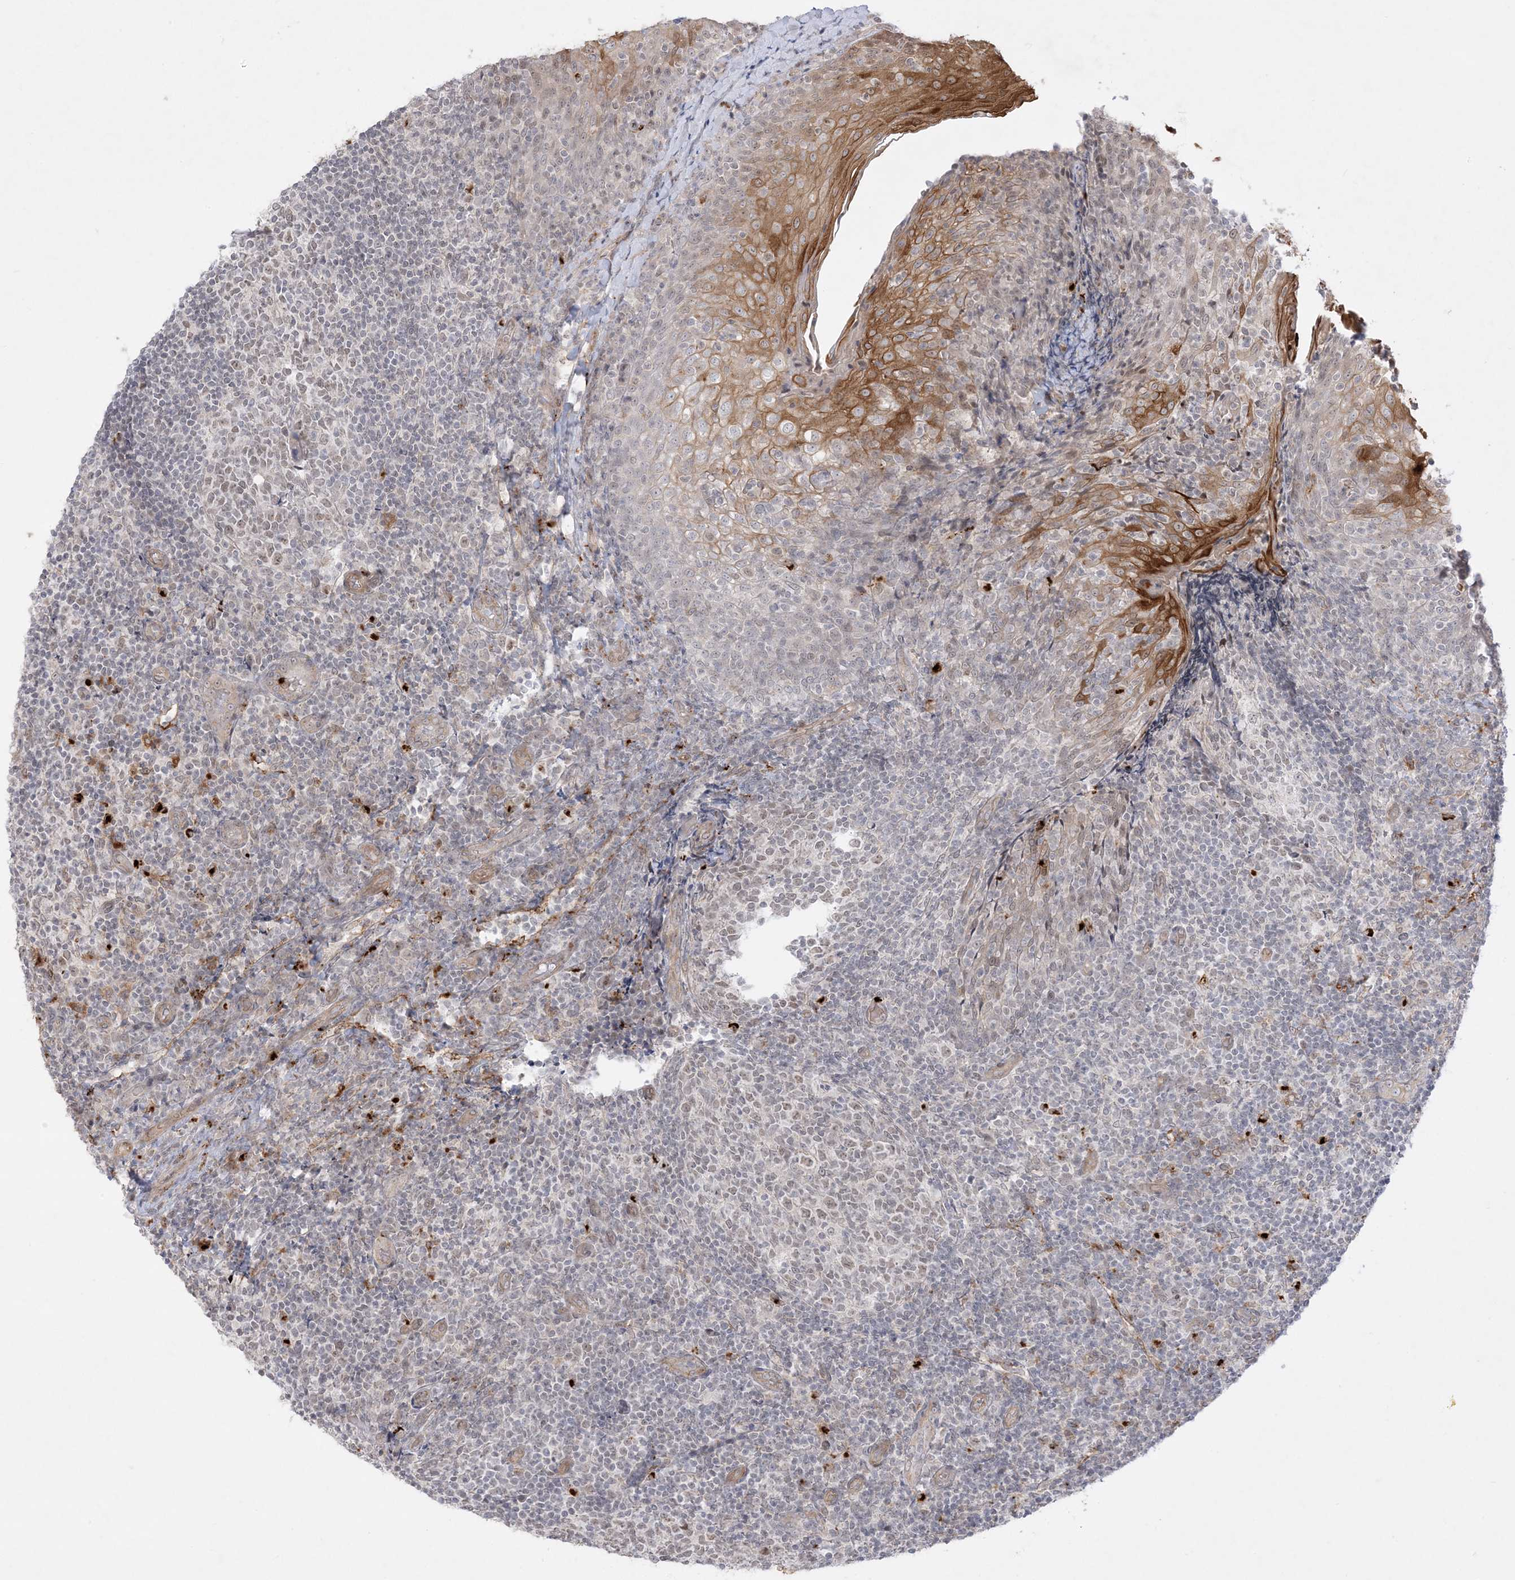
{"staining": {"intensity": "weak", "quantity": "<25%", "location": "nuclear"}, "tissue": "tonsil", "cell_type": "Germinal center cells", "image_type": "normal", "snomed": [{"axis": "morphology", "description": "Normal tissue, NOS"}, {"axis": "topography", "description": "Tonsil"}], "caption": "Photomicrograph shows no significant protein staining in germinal center cells of normal tonsil. (DAB (3,3'-diaminobenzidine) immunohistochemistry, high magnification).", "gene": "PTK6", "patient": {"sex": "female", "age": 19}}